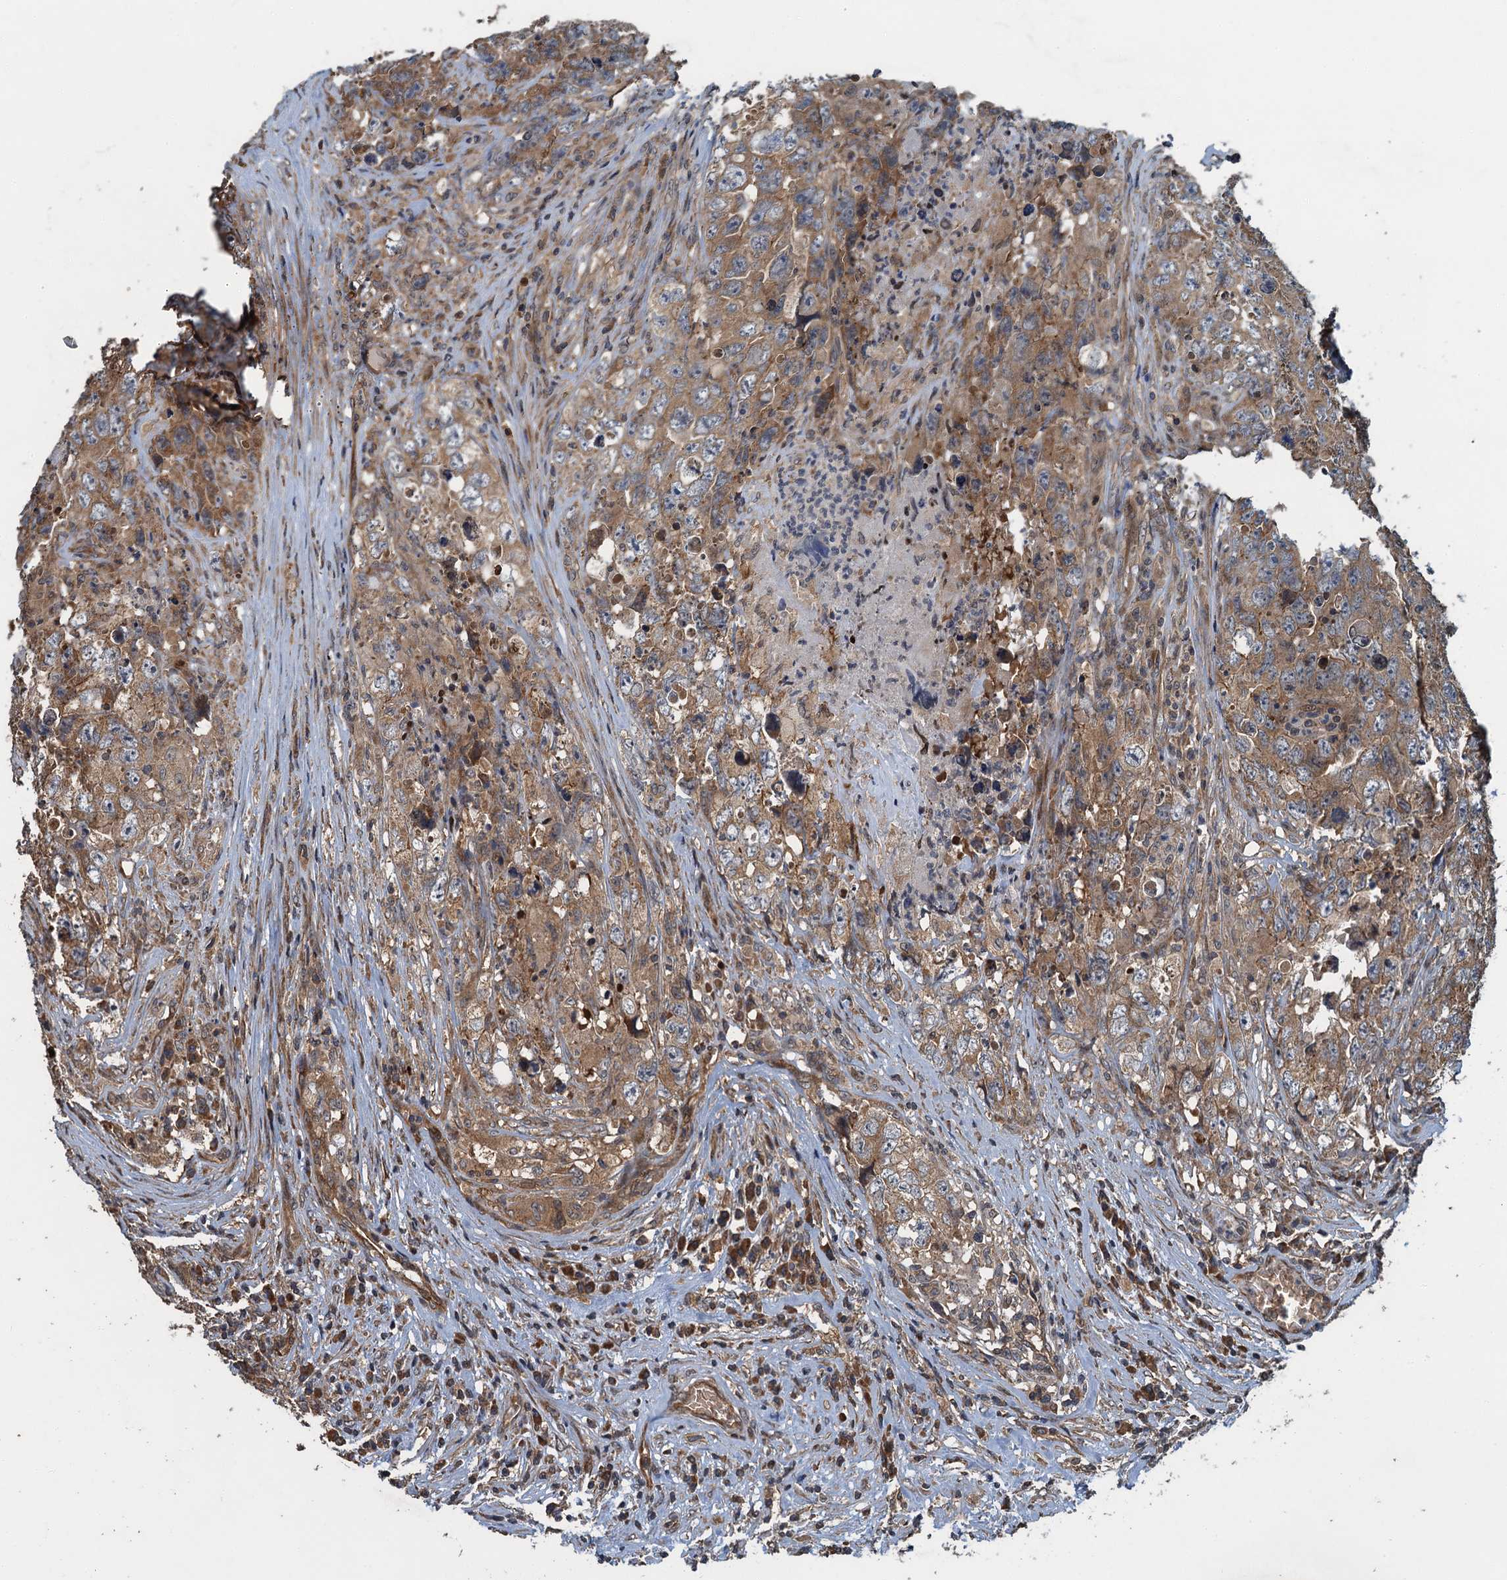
{"staining": {"intensity": "moderate", "quantity": ">75%", "location": "cytoplasmic/membranous"}, "tissue": "testis cancer", "cell_type": "Tumor cells", "image_type": "cancer", "snomed": [{"axis": "morphology", "description": "Seminoma, NOS"}, {"axis": "morphology", "description": "Carcinoma, Embryonal, NOS"}, {"axis": "topography", "description": "Testis"}], "caption": "Testis cancer (seminoma) tissue shows moderate cytoplasmic/membranous staining in about >75% of tumor cells, visualized by immunohistochemistry.", "gene": "SNX32", "patient": {"sex": "male", "age": 43}}